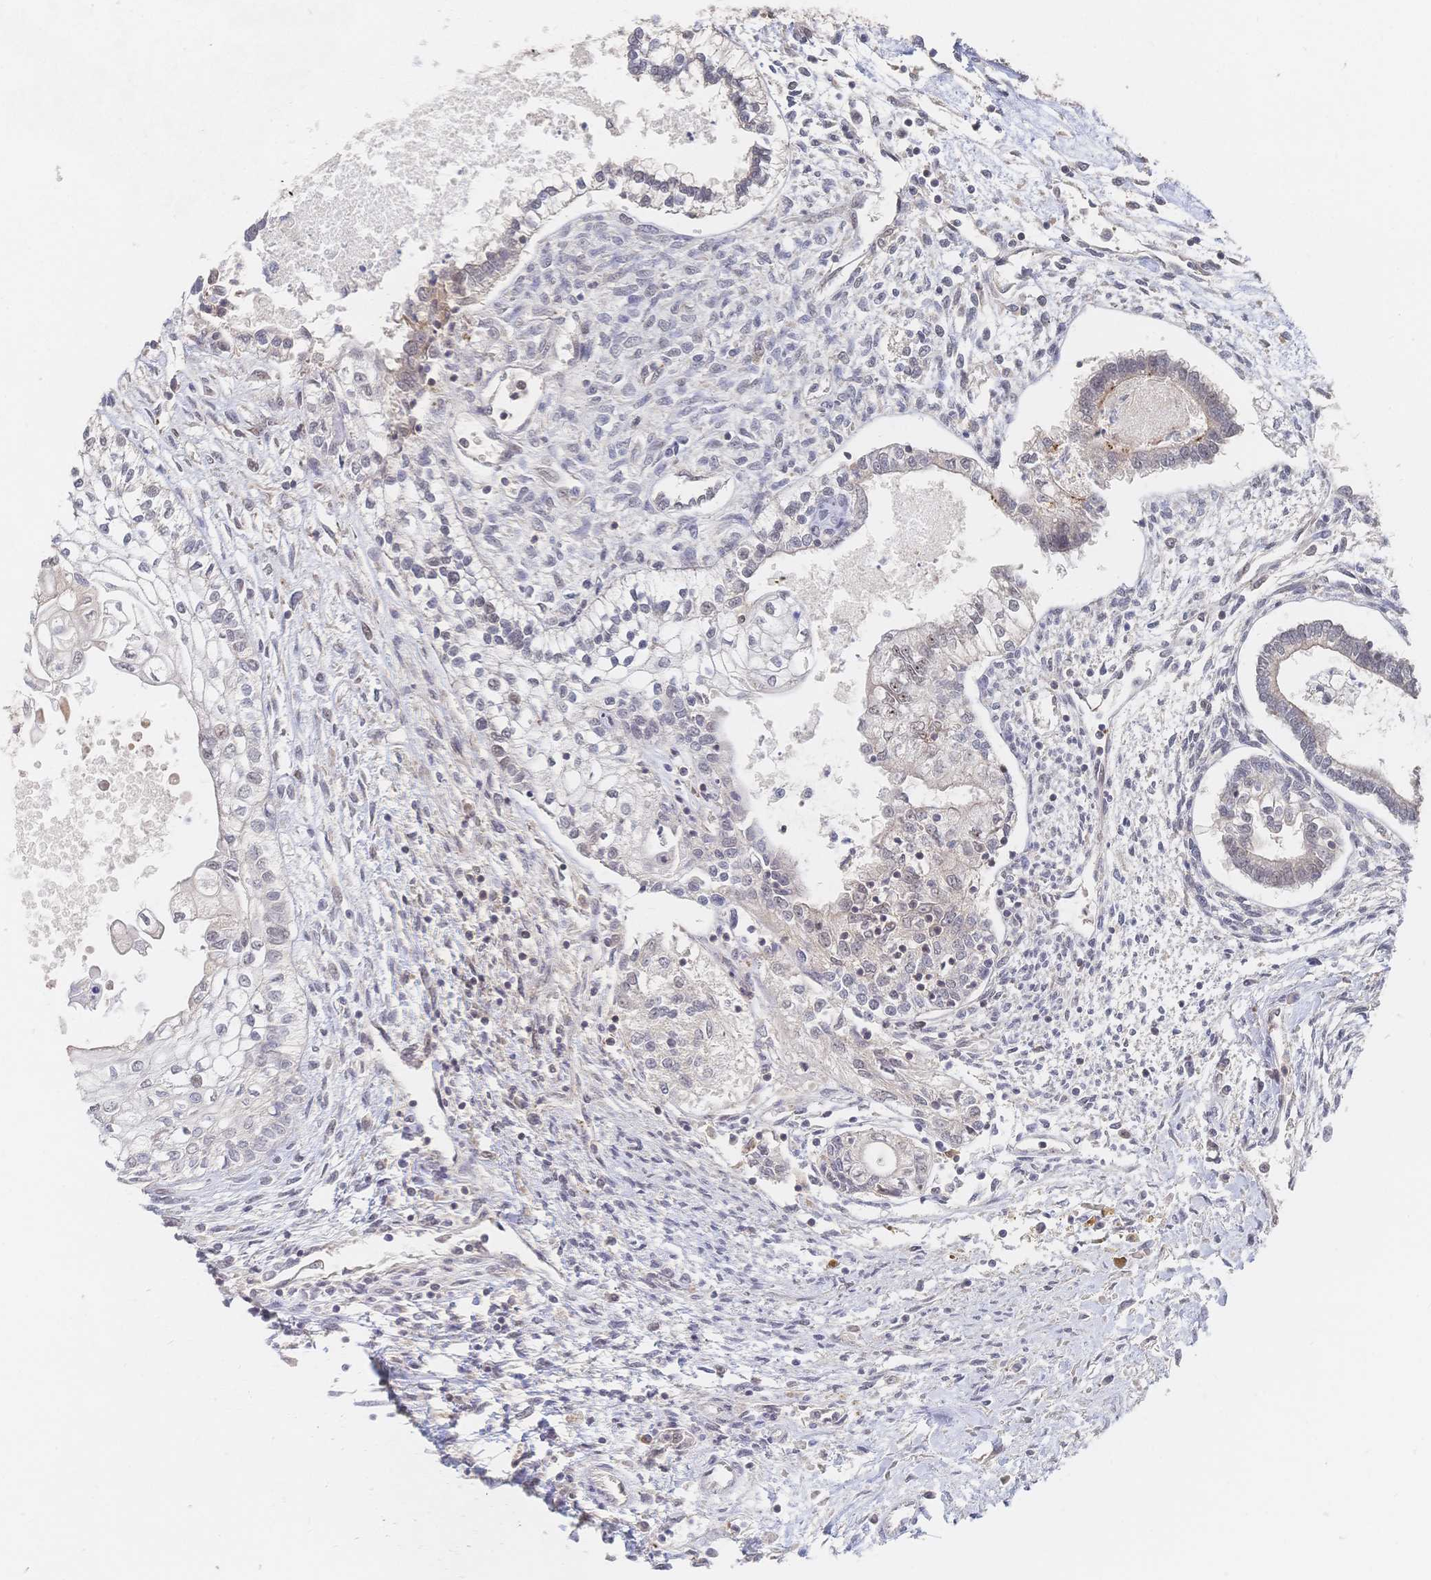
{"staining": {"intensity": "negative", "quantity": "none", "location": "none"}, "tissue": "testis cancer", "cell_type": "Tumor cells", "image_type": "cancer", "snomed": [{"axis": "morphology", "description": "Carcinoma, Embryonal, NOS"}, {"axis": "topography", "description": "Testis"}], "caption": "There is no significant staining in tumor cells of testis cancer (embryonal carcinoma). (DAB (3,3'-diaminobenzidine) immunohistochemistry, high magnification).", "gene": "LRP5", "patient": {"sex": "male", "age": 37}}